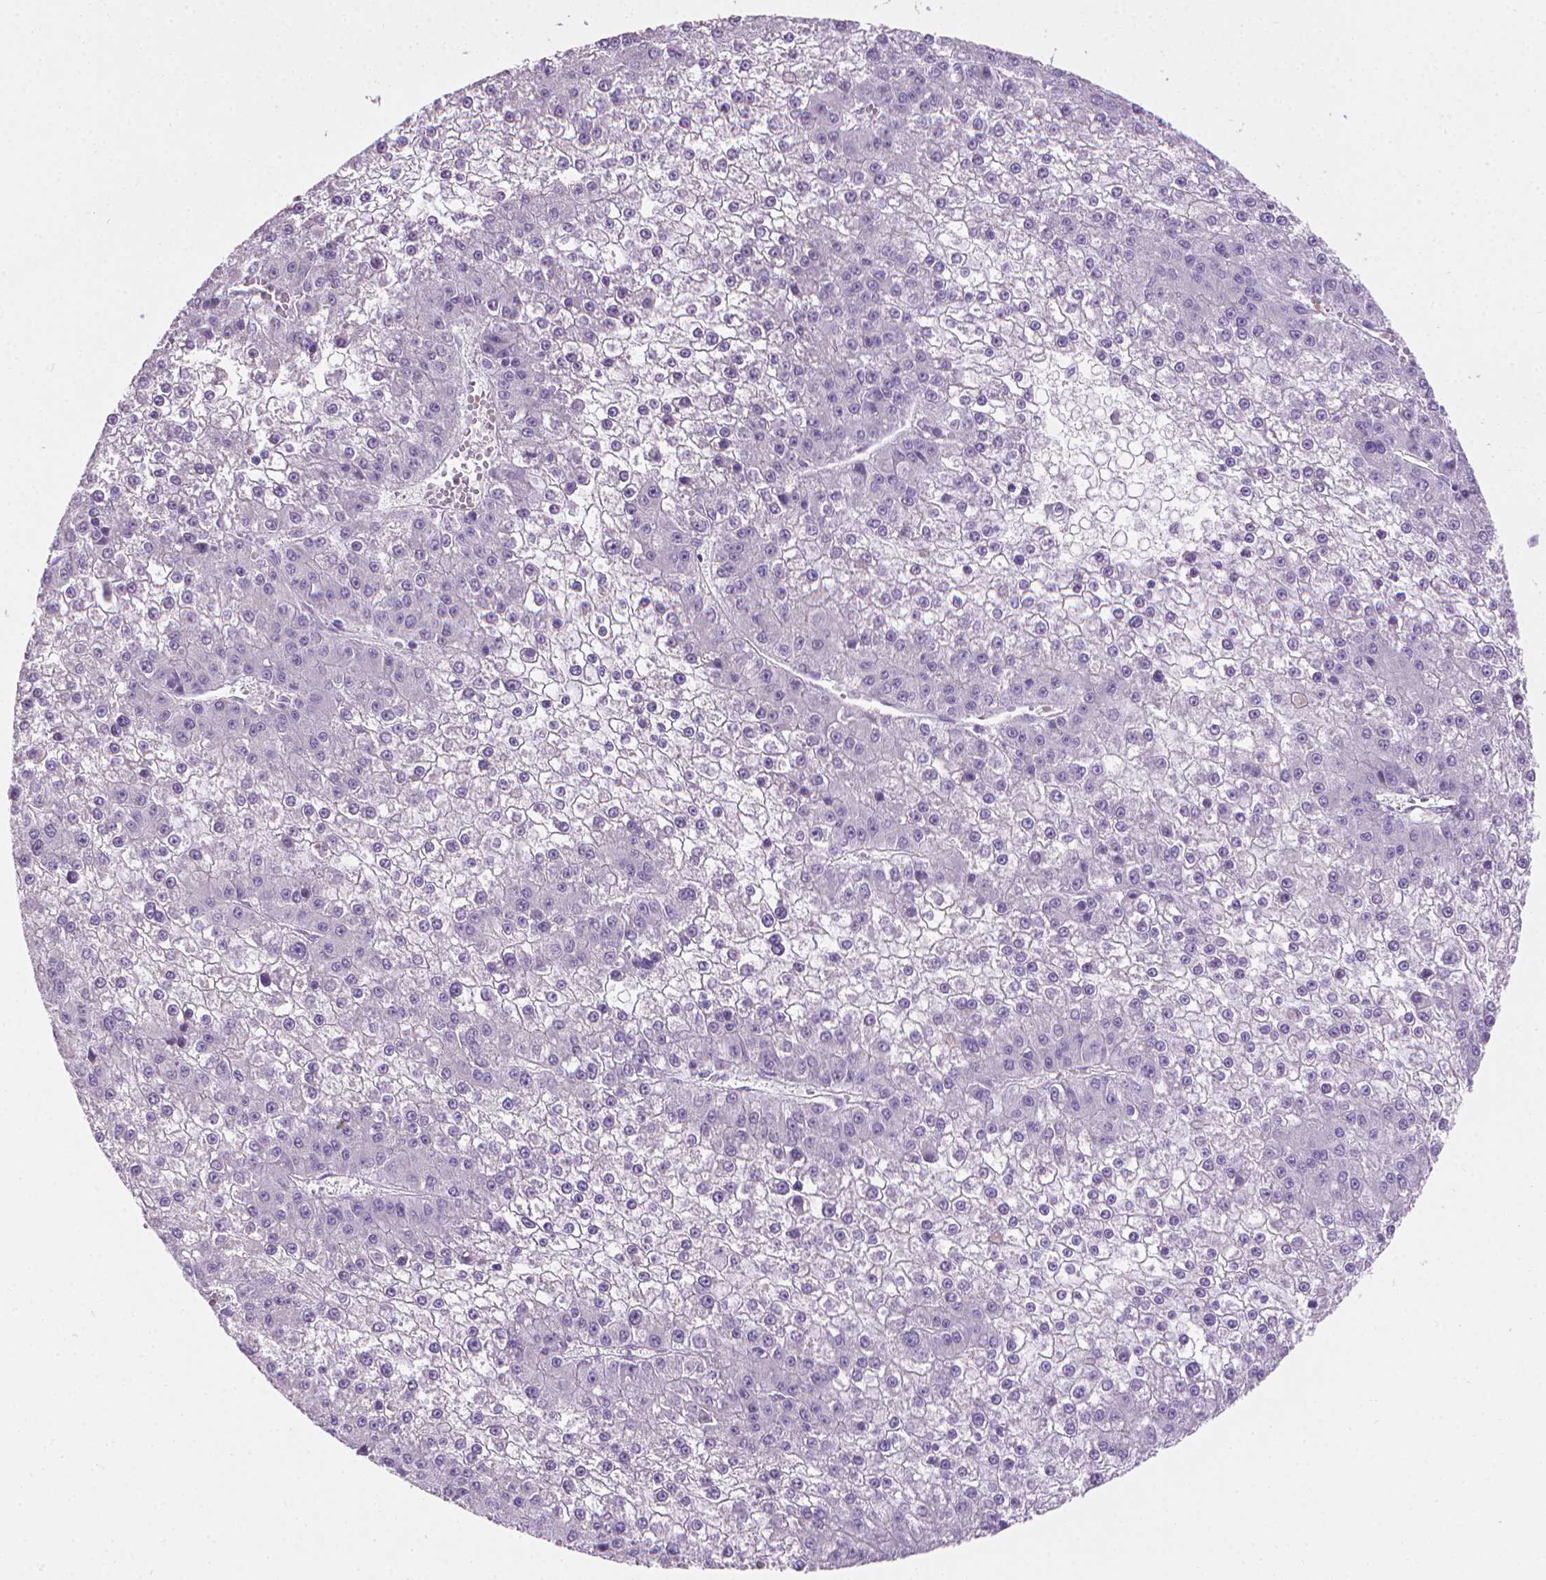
{"staining": {"intensity": "negative", "quantity": "none", "location": "none"}, "tissue": "liver cancer", "cell_type": "Tumor cells", "image_type": "cancer", "snomed": [{"axis": "morphology", "description": "Carcinoma, Hepatocellular, NOS"}, {"axis": "topography", "description": "Liver"}], "caption": "This histopathology image is of liver cancer stained with immunohistochemistry to label a protein in brown with the nuclei are counter-stained blue. There is no staining in tumor cells.", "gene": "TNNI2", "patient": {"sex": "female", "age": 73}}